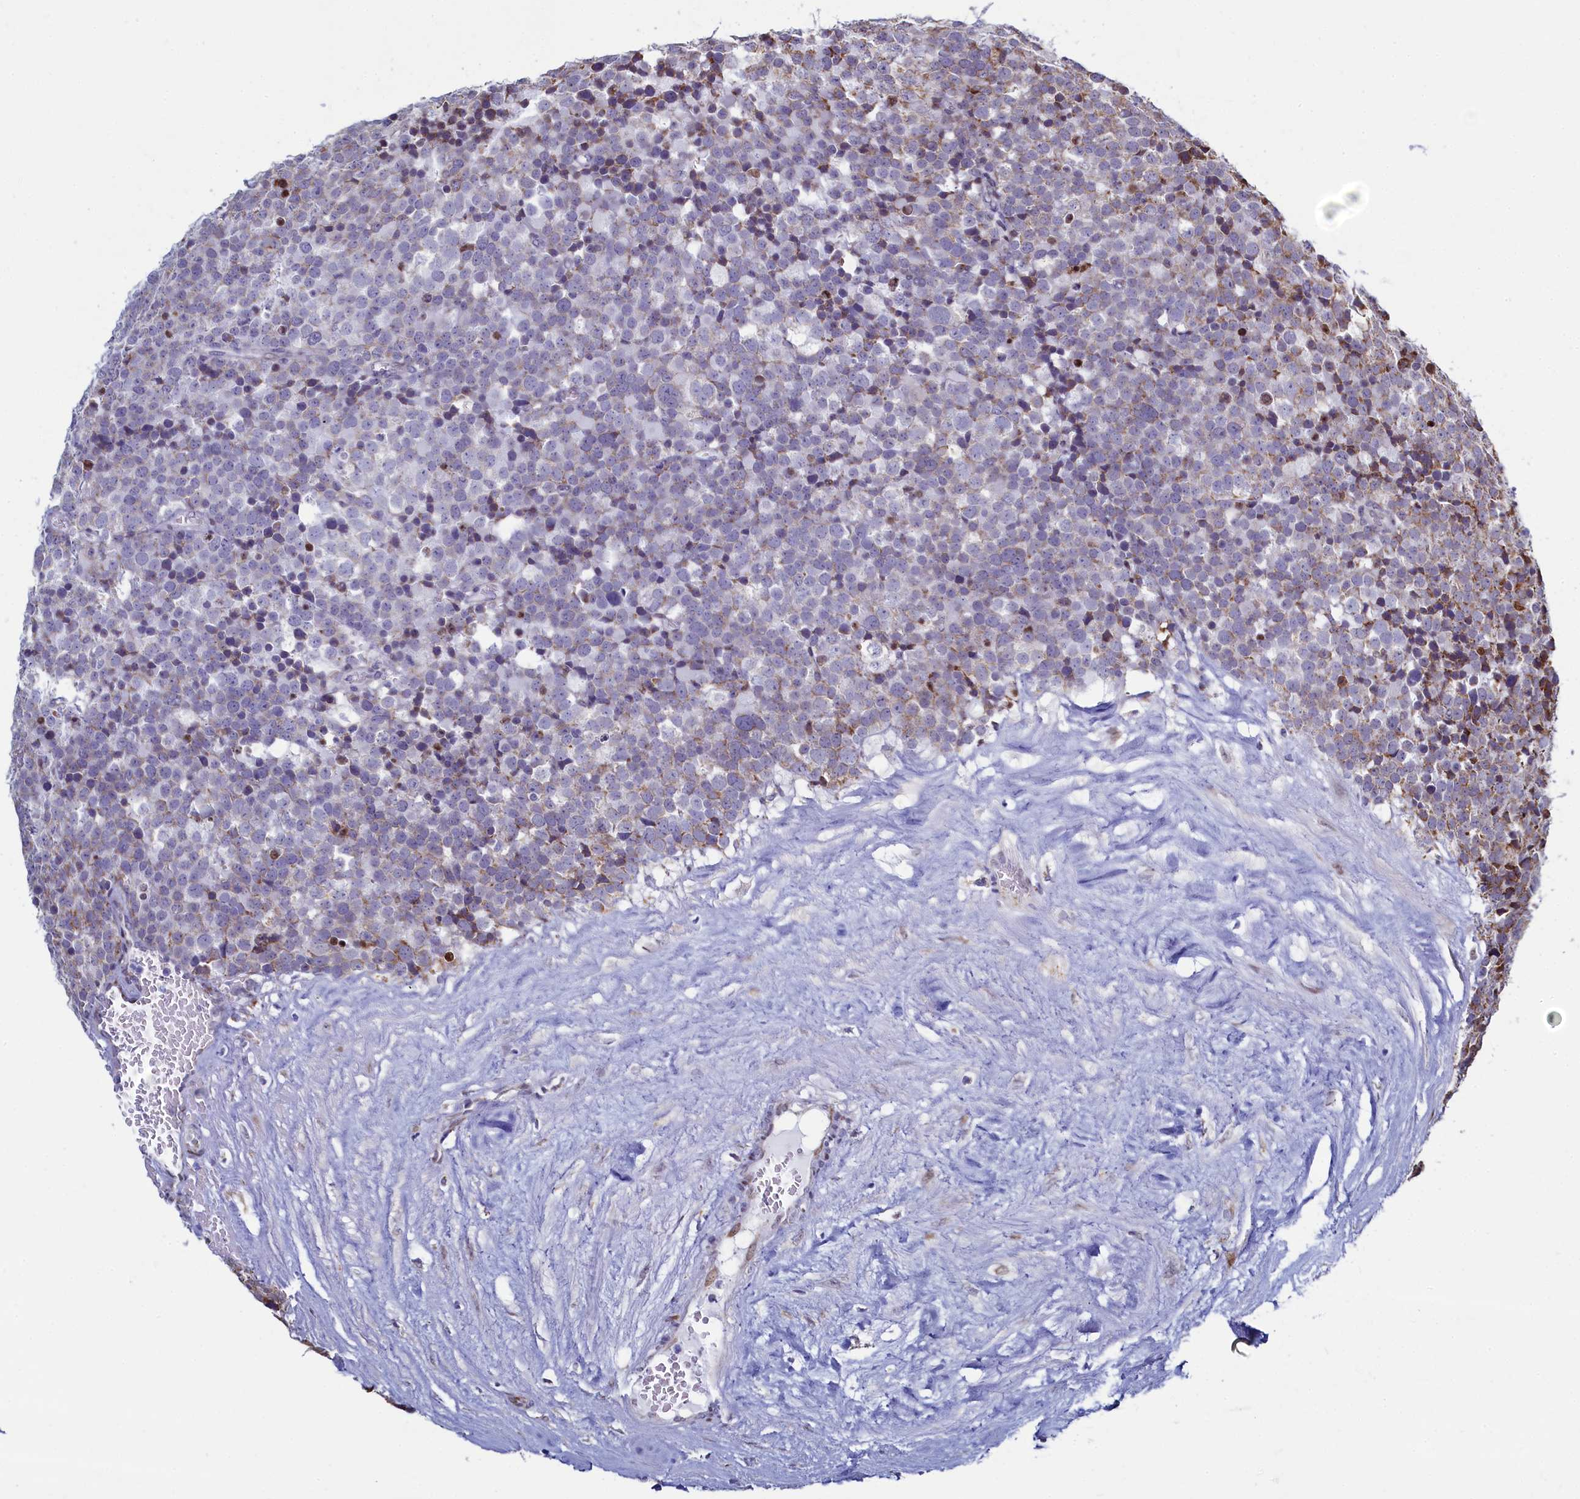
{"staining": {"intensity": "weak", "quantity": "<25%", "location": "cytoplasmic/membranous"}, "tissue": "testis cancer", "cell_type": "Tumor cells", "image_type": "cancer", "snomed": [{"axis": "morphology", "description": "Seminoma, NOS"}, {"axis": "topography", "description": "Testis"}], "caption": "Tumor cells are negative for protein expression in human testis cancer. (Stains: DAB immunohistochemistry with hematoxylin counter stain, Microscopy: brightfield microscopy at high magnification).", "gene": "HDGFL3", "patient": {"sex": "male", "age": 71}}